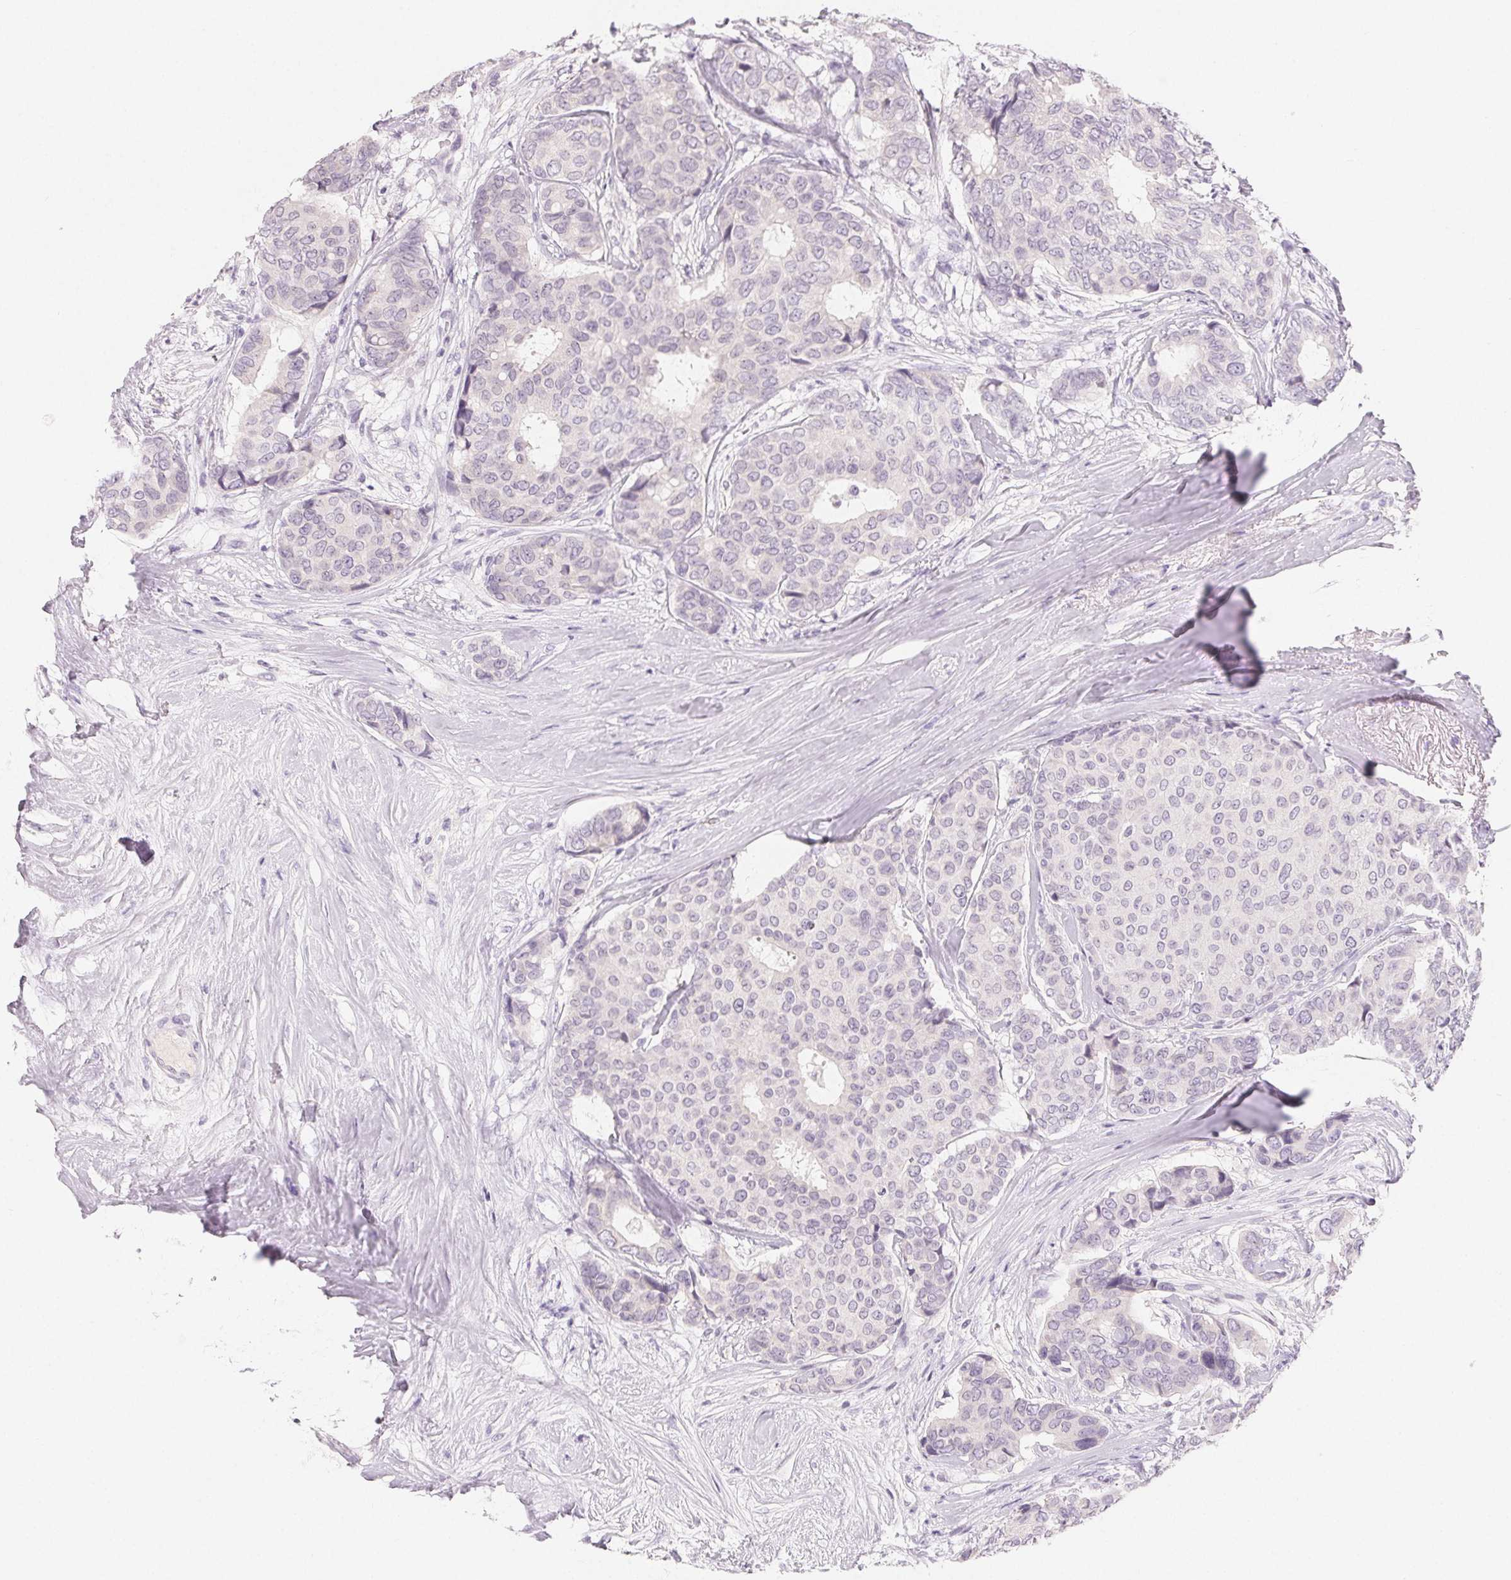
{"staining": {"intensity": "negative", "quantity": "none", "location": "none"}, "tissue": "breast cancer", "cell_type": "Tumor cells", "image_type": "cancer", "snomed": [{"axis": "morphology", "description": "Duct carcinoma"}, {"axis": "topography", "description": "Breast"}], "caption": "High magnification brightfield microscopy of breast cancer stained with DAB (3,3'-diaminobenzidine) (brown) and counterstained with hematoxylin (blue): tumor cells show no significant expression.", "gene": "MIOX", "patient": {"sex": "female", "age": 75}}